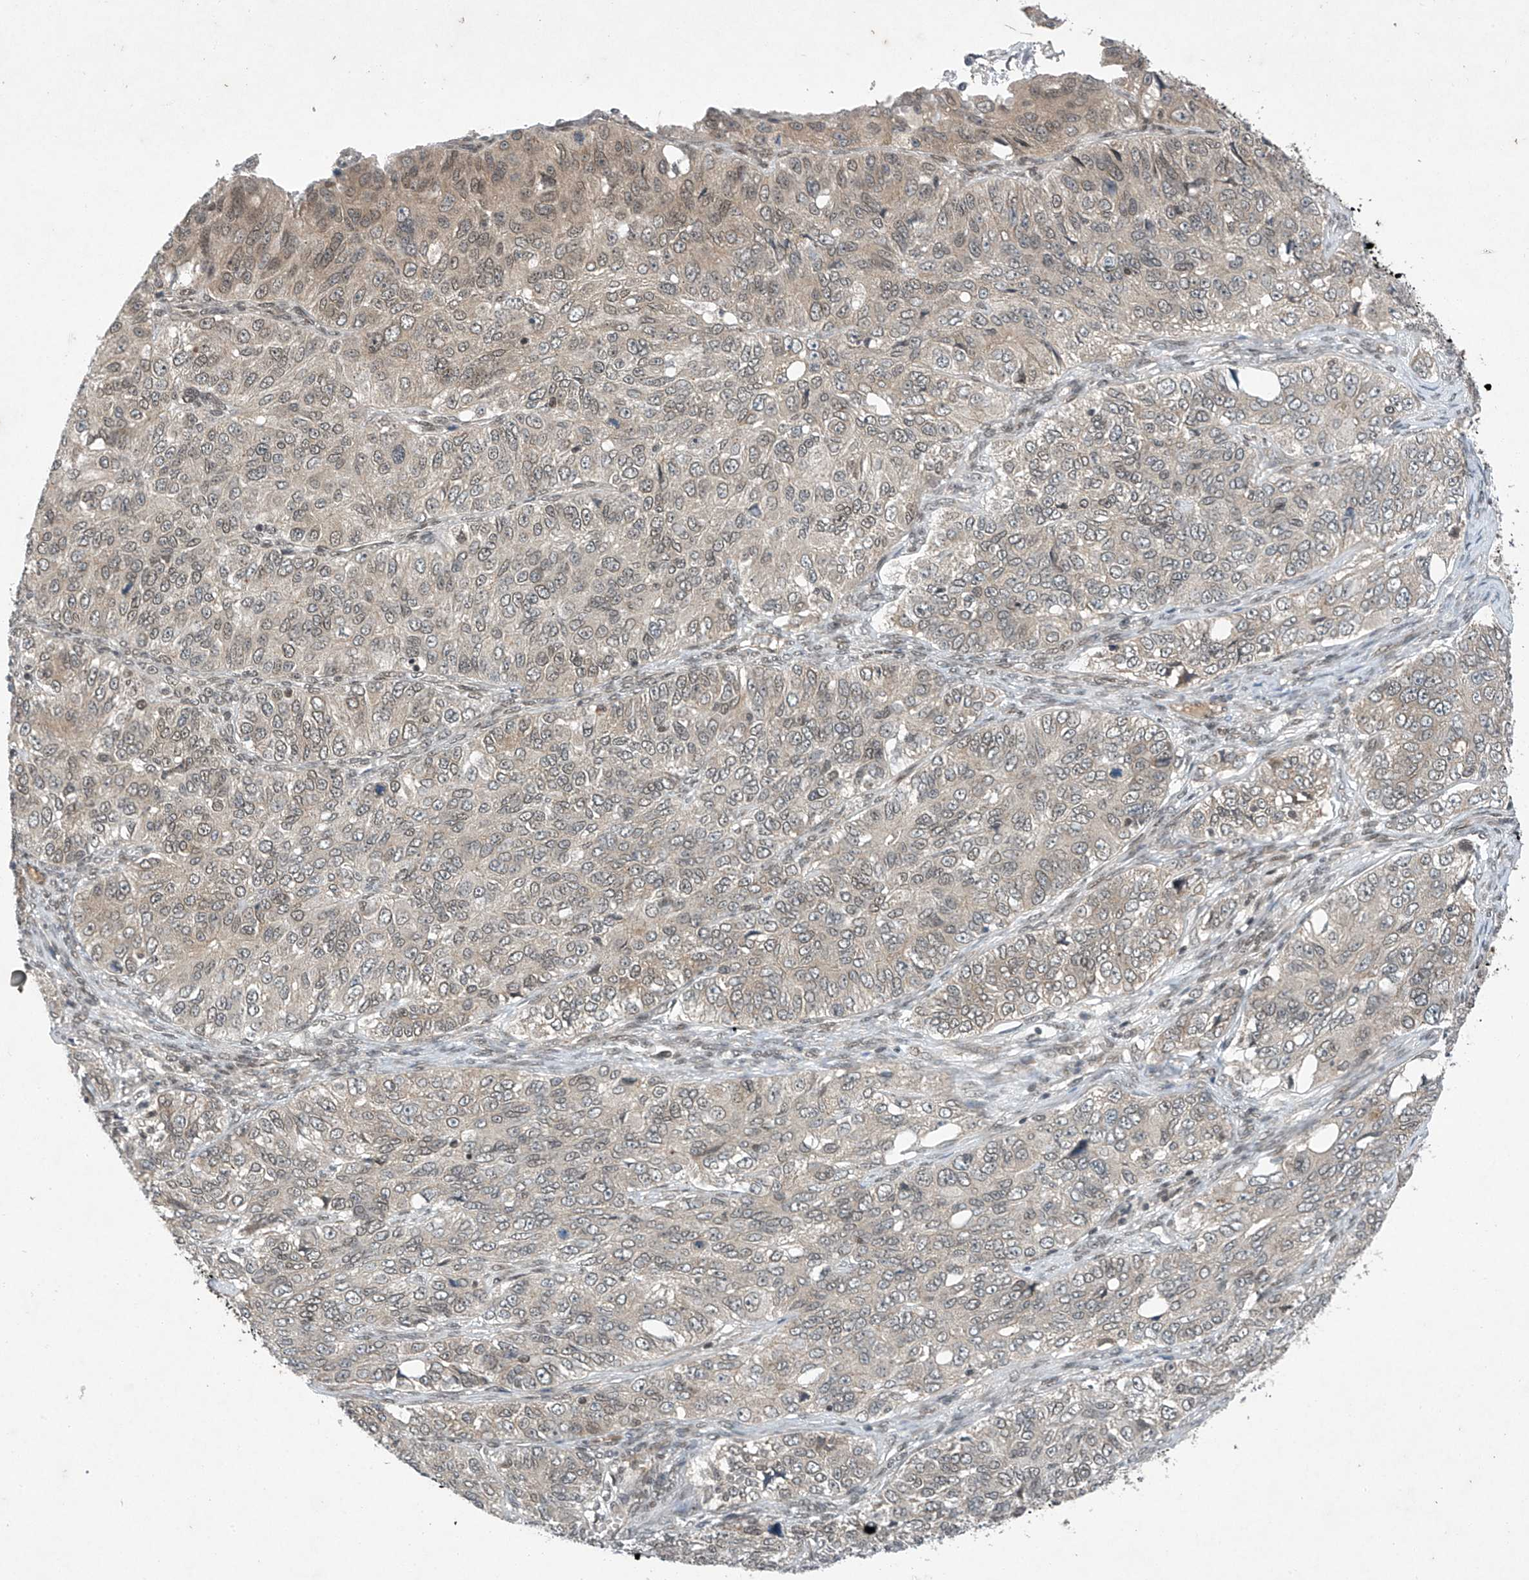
{"staining": {"intensity": "weak", "quantity": "25%-75%", "location": "cytoplasmic/membranous"}, "tissue": "ovarian cancer", "cell_type": "Tumor cells", "image_type": "cancer", "snomed": [{"axis": "morphology", "description": "Carcinoma, endometroid"}, {"axis": "topography", "description": "Ovary"}], "caption": "The photomicrograph shows a brown stain indicating the presence of a protein in the cytoplasmic/membranous of tumor cells in ovarian cancer.", "gene": "TAF8", "patient": {"sex": "female", "age": 51}}